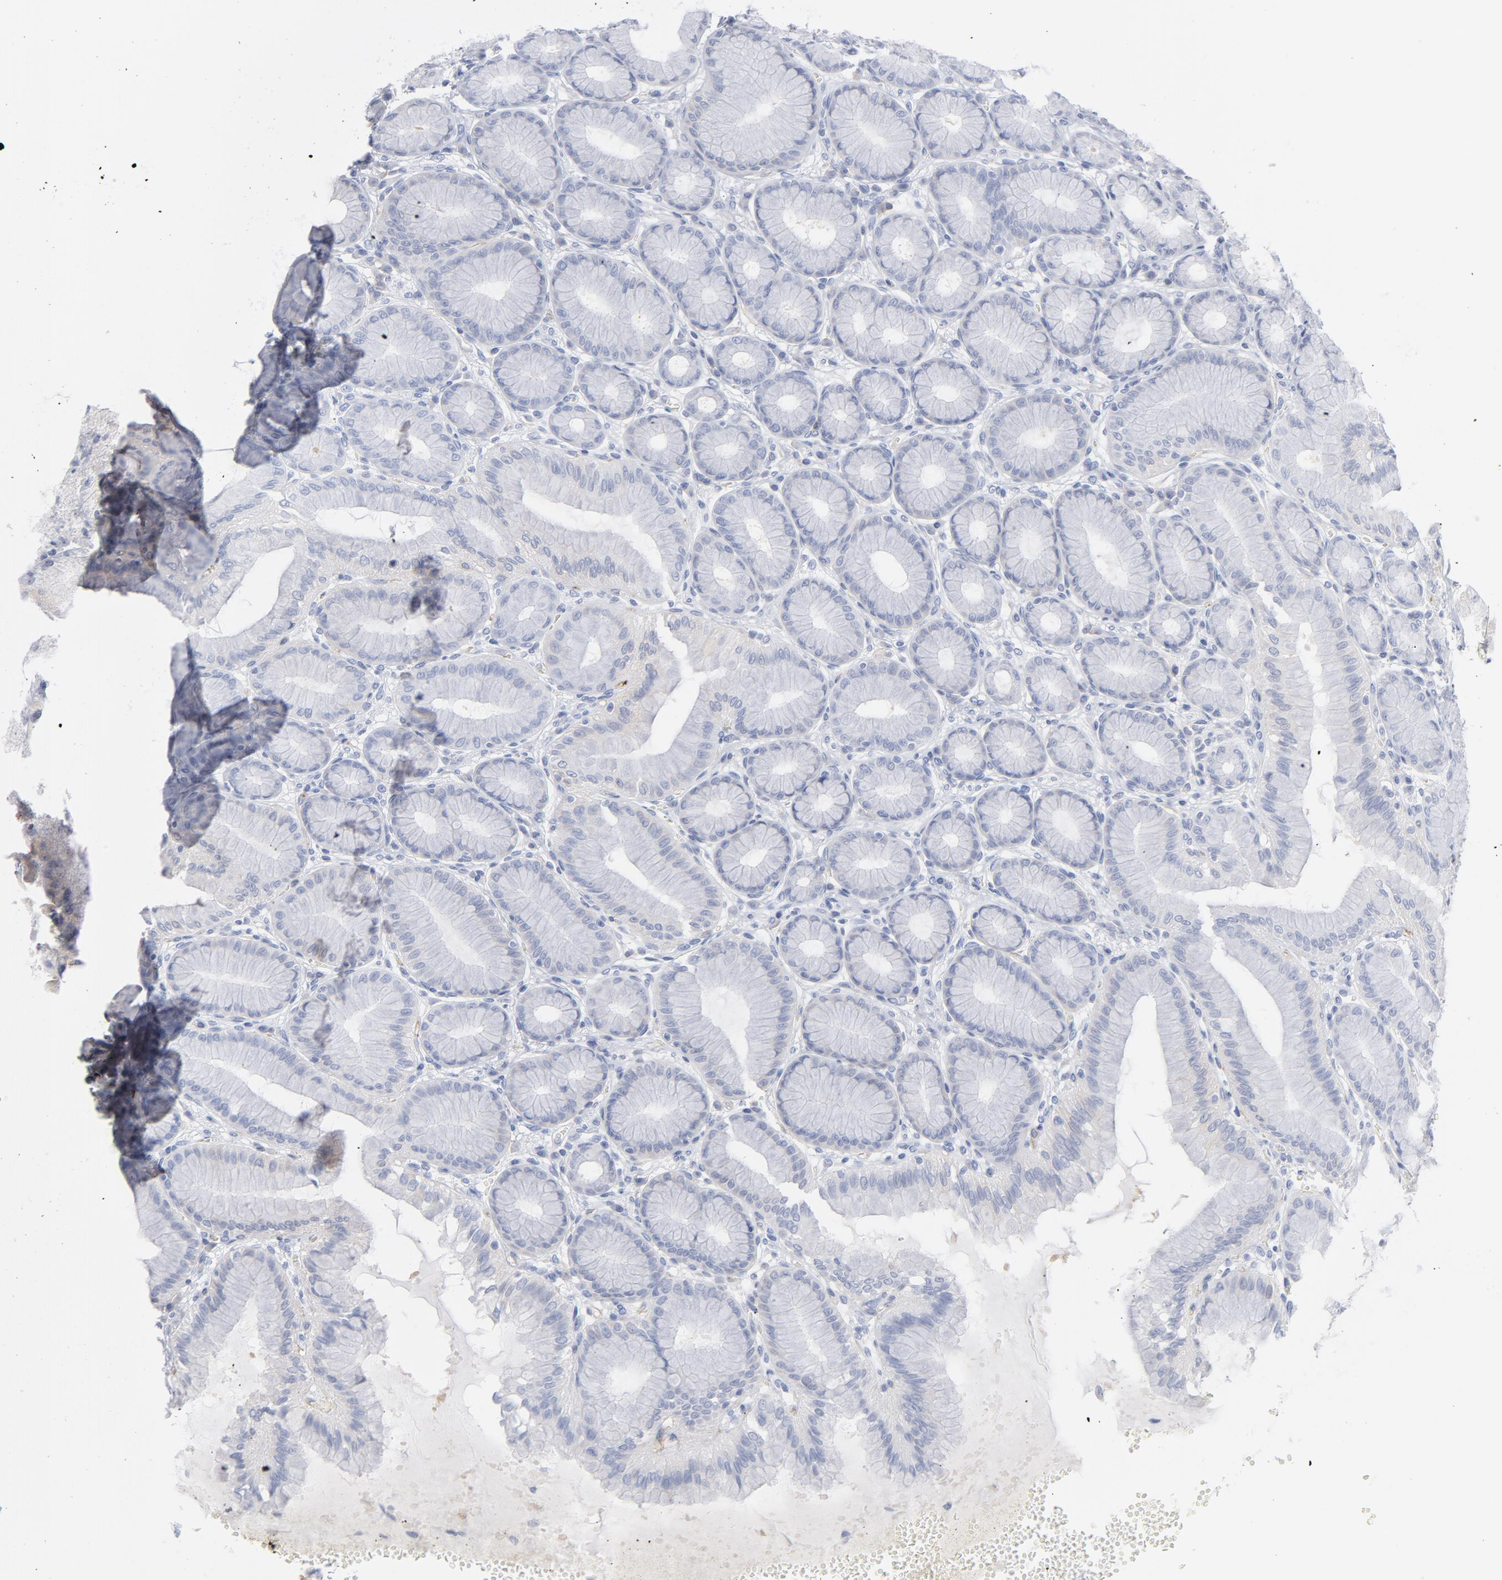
{"staining": {"intensity": "negative", "quantity": "none", "location": "none"}, "tissue": "stomach", "cell_type": "Glandular cells", "image_type": "normal", "snomed": [{"axis": "morphology", "description": "Normal tissue, NOS"}, {"axis": "topography", "description": "Stomach"}, {"axis": "topography", "description": "Stomach, lower"}], "caption": "Glandular cells are negative for brown protein staining in unremarkable stomach. (Brightfield microscopy of DAB immunohistochemistry (IHC) at high magnification).", "gene": "P2RY8", "patient": {"sex": "male", "age": 76}}